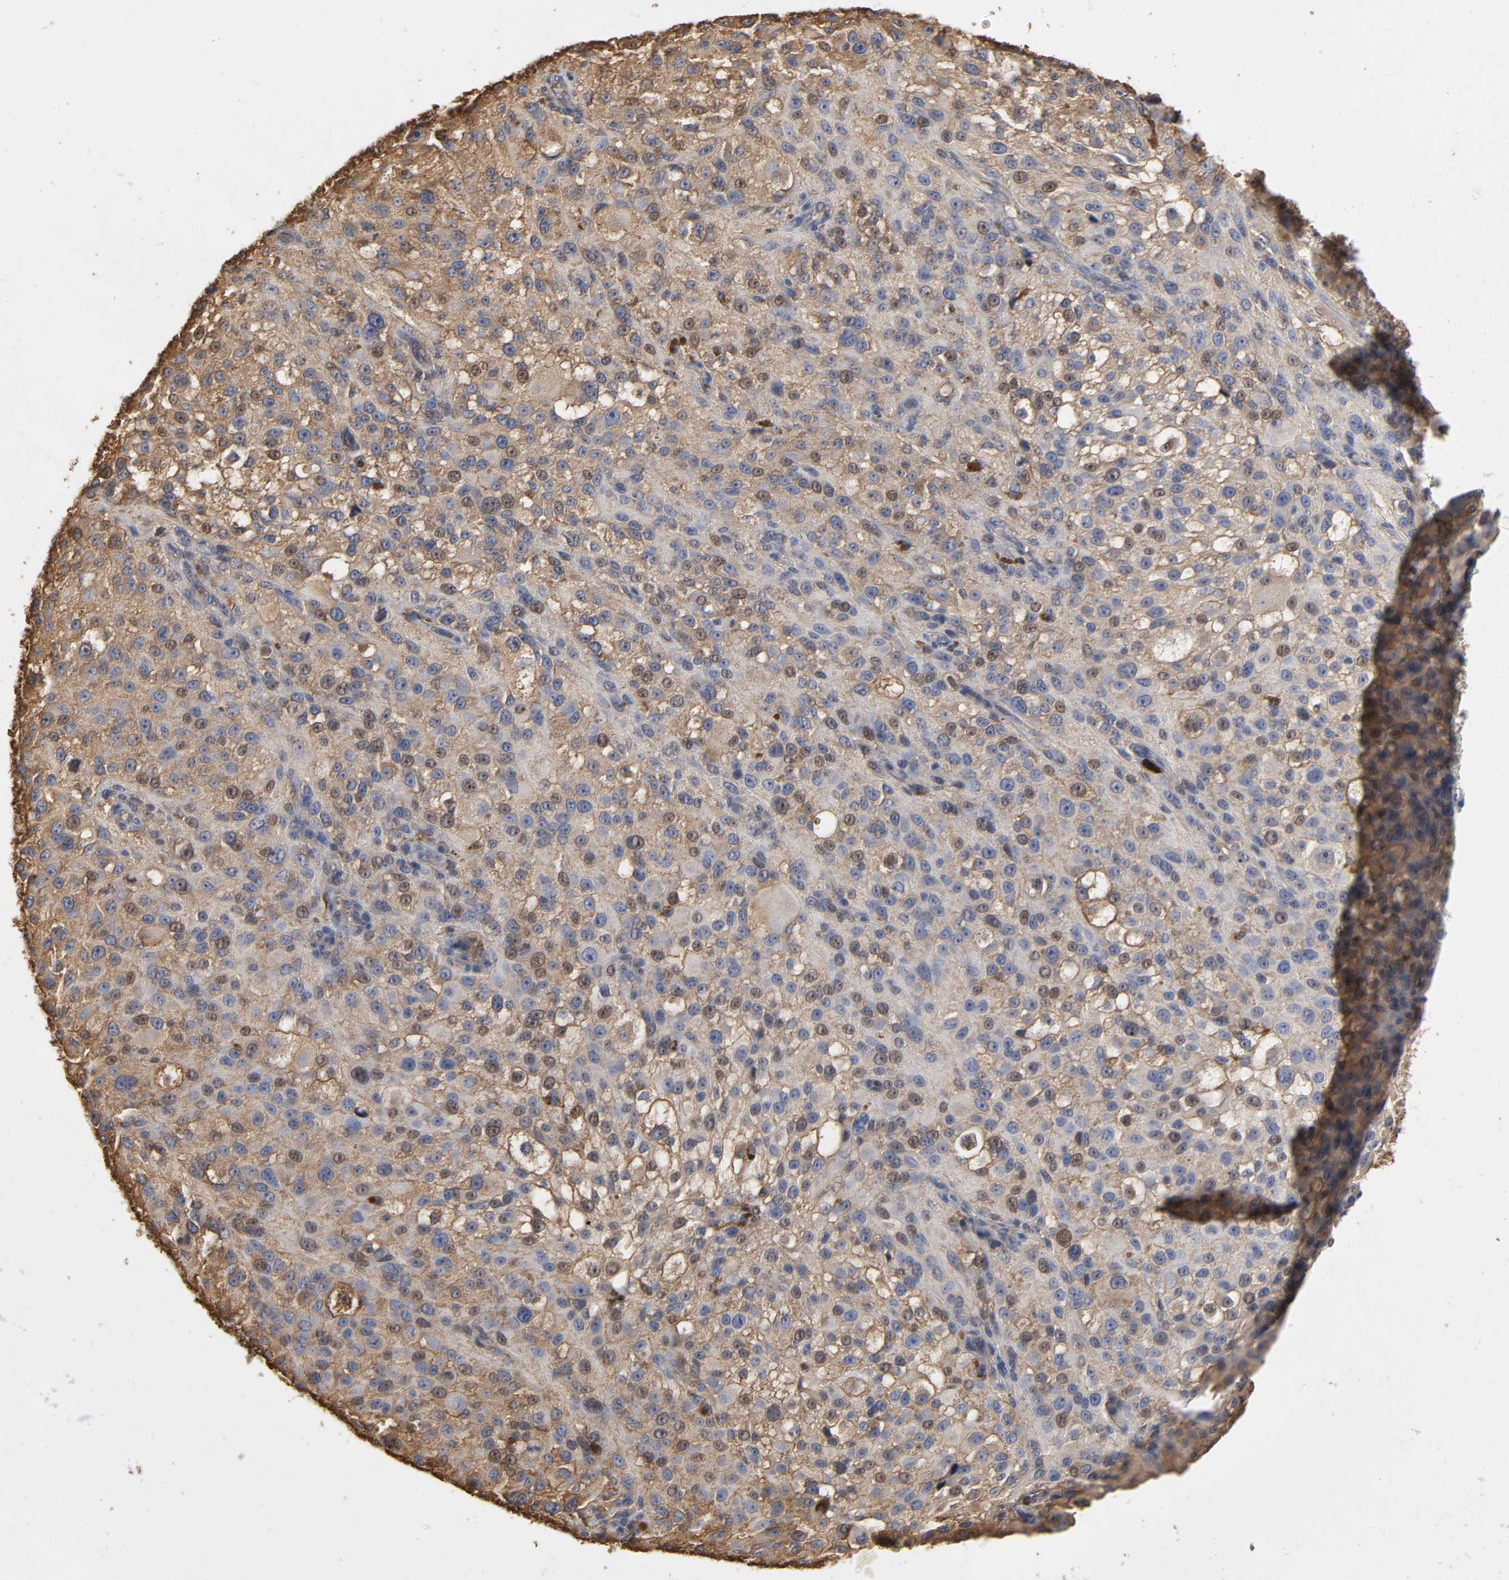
{"staining": {"intensity": "weak", "quantity": ">75%", "location": "cytoplasmic/membranous,nuclear"}, "tissue": "melanoma", "cell_type": "Tumor cells", "image_type": "cancer", "snomed": [{"axis": "morphology", "description": "Necrosis, NOS"}, {"axis": "morphology", "description": "Malignant melanoma, NOS"}, {"axis": "topography", "description": "Skin"}], "caption": "Approximately >75% of tumor cells in human melanoma demonstrate weak cytoplasmic/membranous and nuclear protein expression as visualized by brown immunohistochemical staining.", "gene": "ANXA2", "patient": {"sex": "female", "age": 87}}